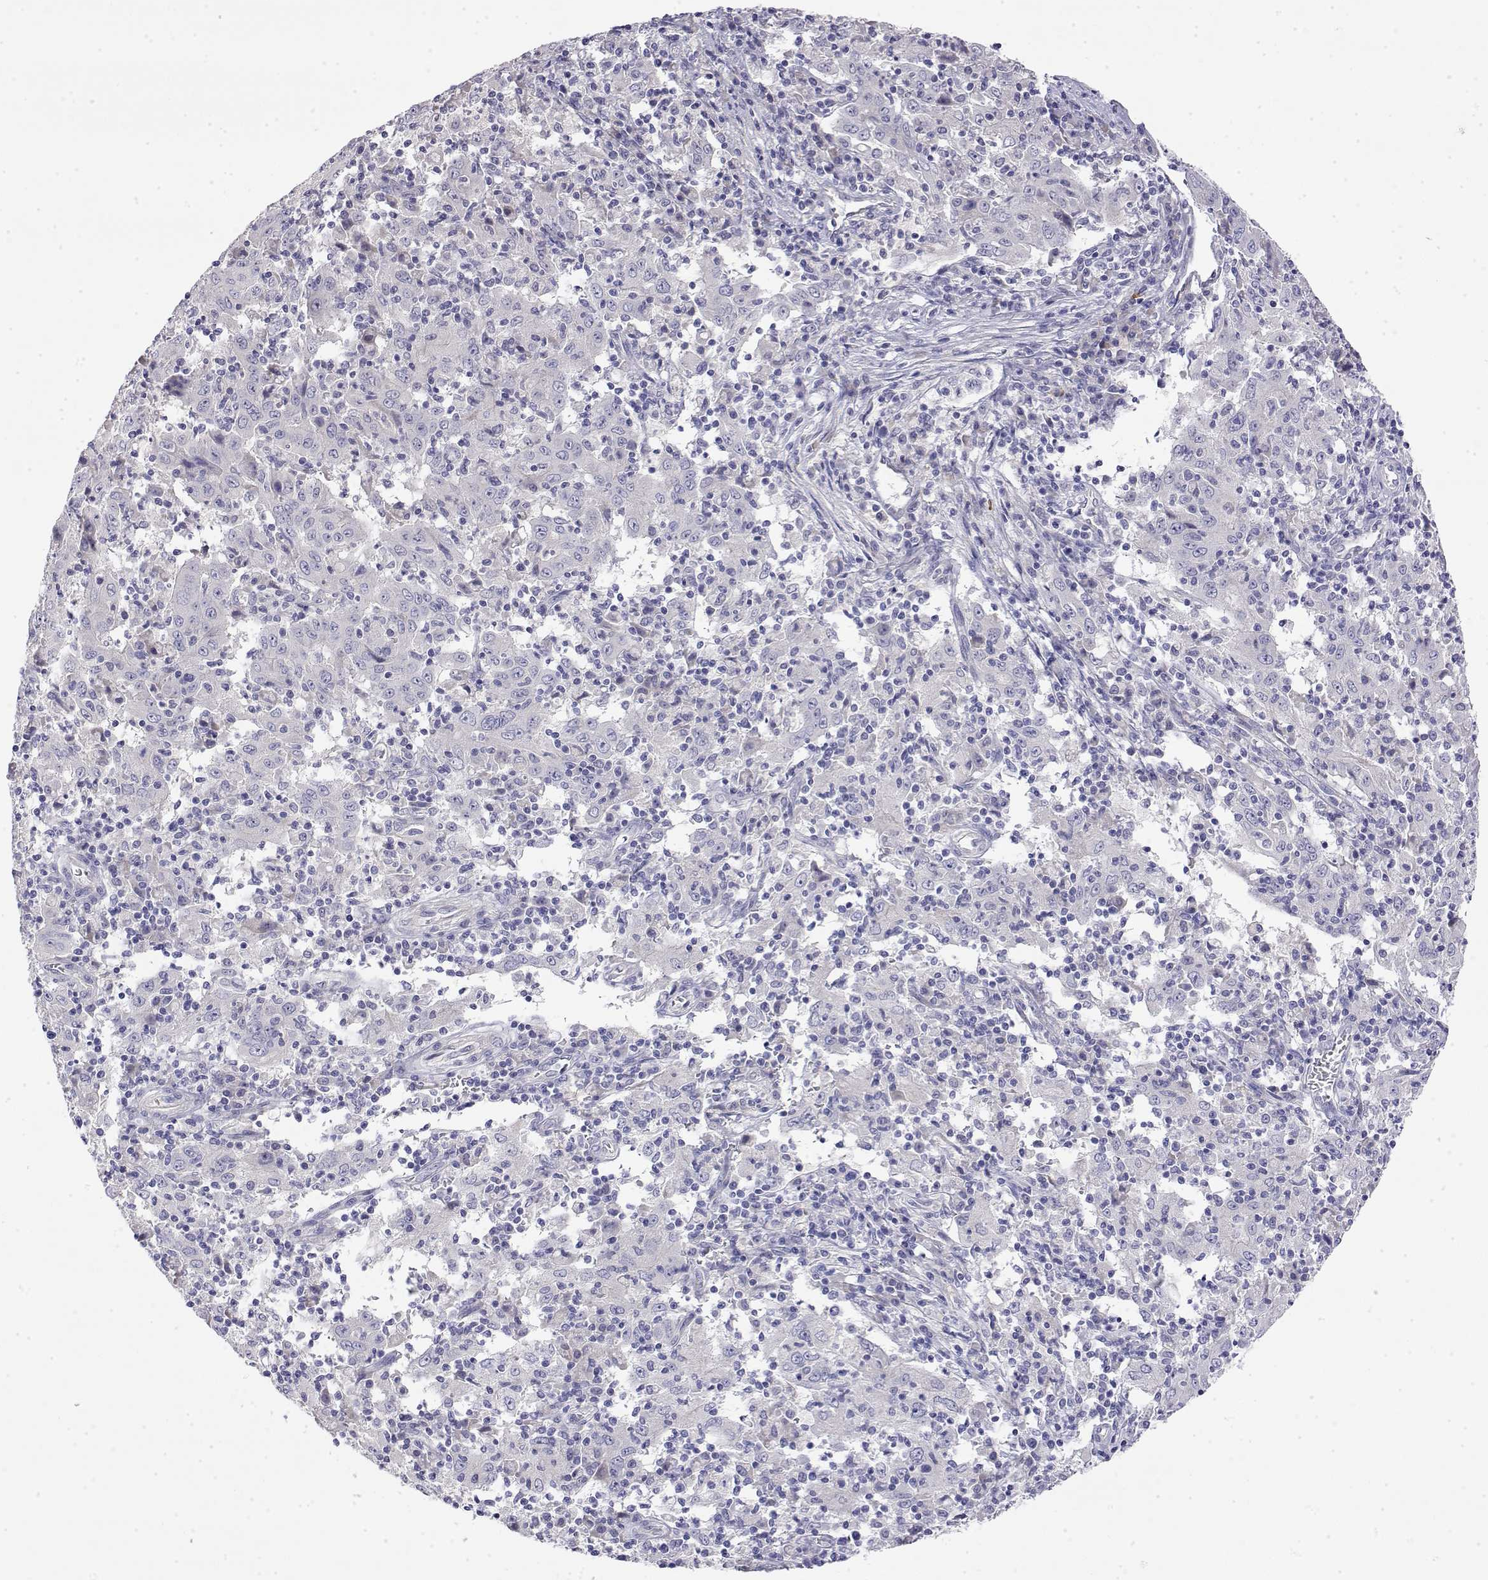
{"staining": {"intensity": "negative", "quantity": "none", "location": "none"}, "tissue": "pancreatic cancer", "cell_type": "Tumor cells", "image_type": "cancer", "snomed": [{"axis": "morphology", "description": "Adenocarcinoma, NOS"}, {"axis": "topography", "description": "Pancreas"}], "caption": "An IHC histopathology image of pancreatic adenocarcinoma is shown. There is no staining in tumor cells of pancreatic adenocarcinoma.", "gene": "LY6D", "patient": {"sex": "male", "age": 63}}